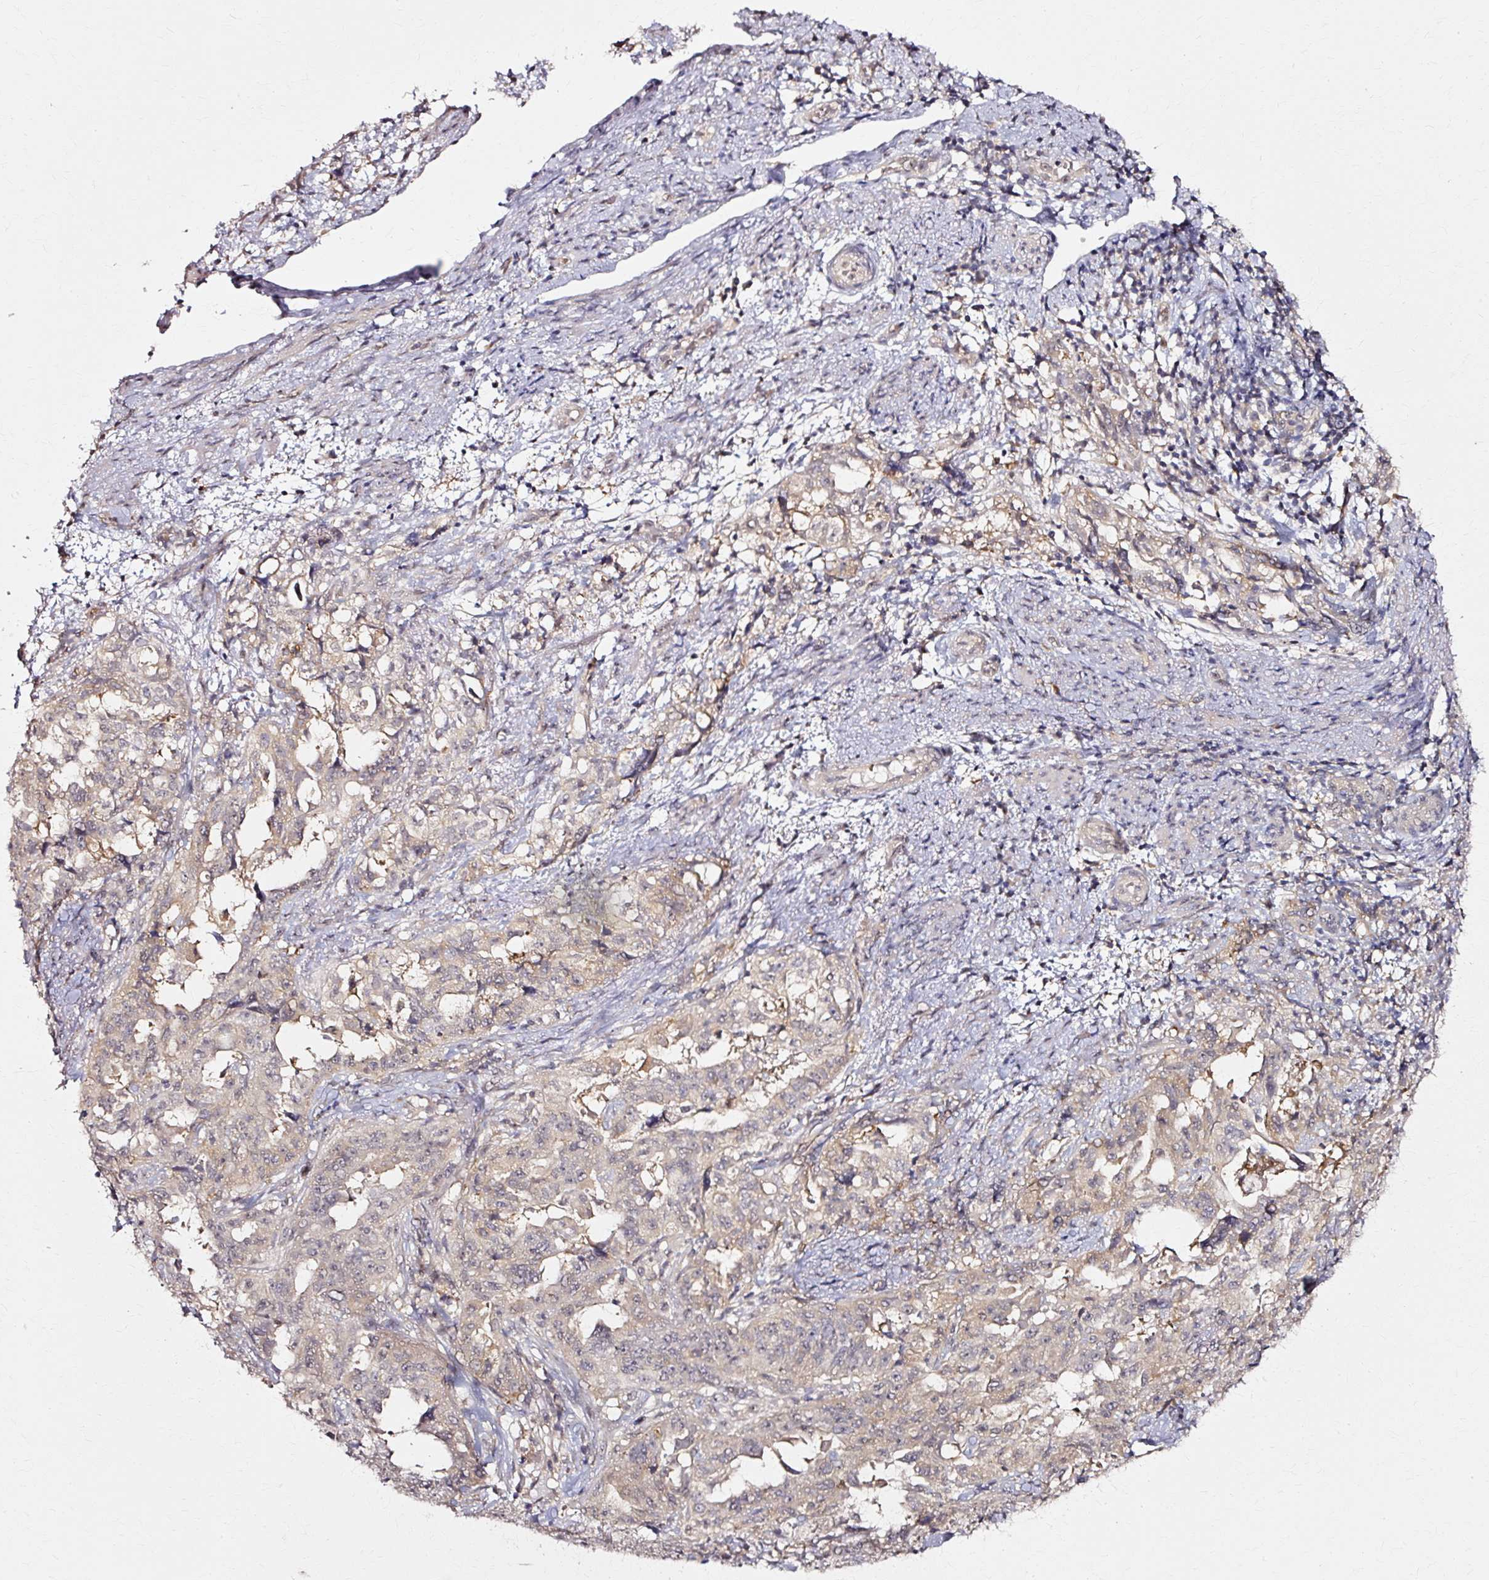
{"staining": {"intensity": "weak", "quantity": "<25%", "location": "cytoplasmic/membranous"}, "tissue": "endometrial cancer", "cell_type": "Tumor cells", "image_type": "cancer", "snomed": [{"axis": "morphology", "description": "Adenocarcinoma, NOS"}, {"axis": "topography", "description": "Endometrium"}], "caption": "DAB (3,3'-diaminobenzidine) immunohistochemical staining of endometrial adenocarcinoma exhibits no significant staining in tumor cells.", "gene": "RGPD5", "patient": {"sex": "female", "age": 65}}